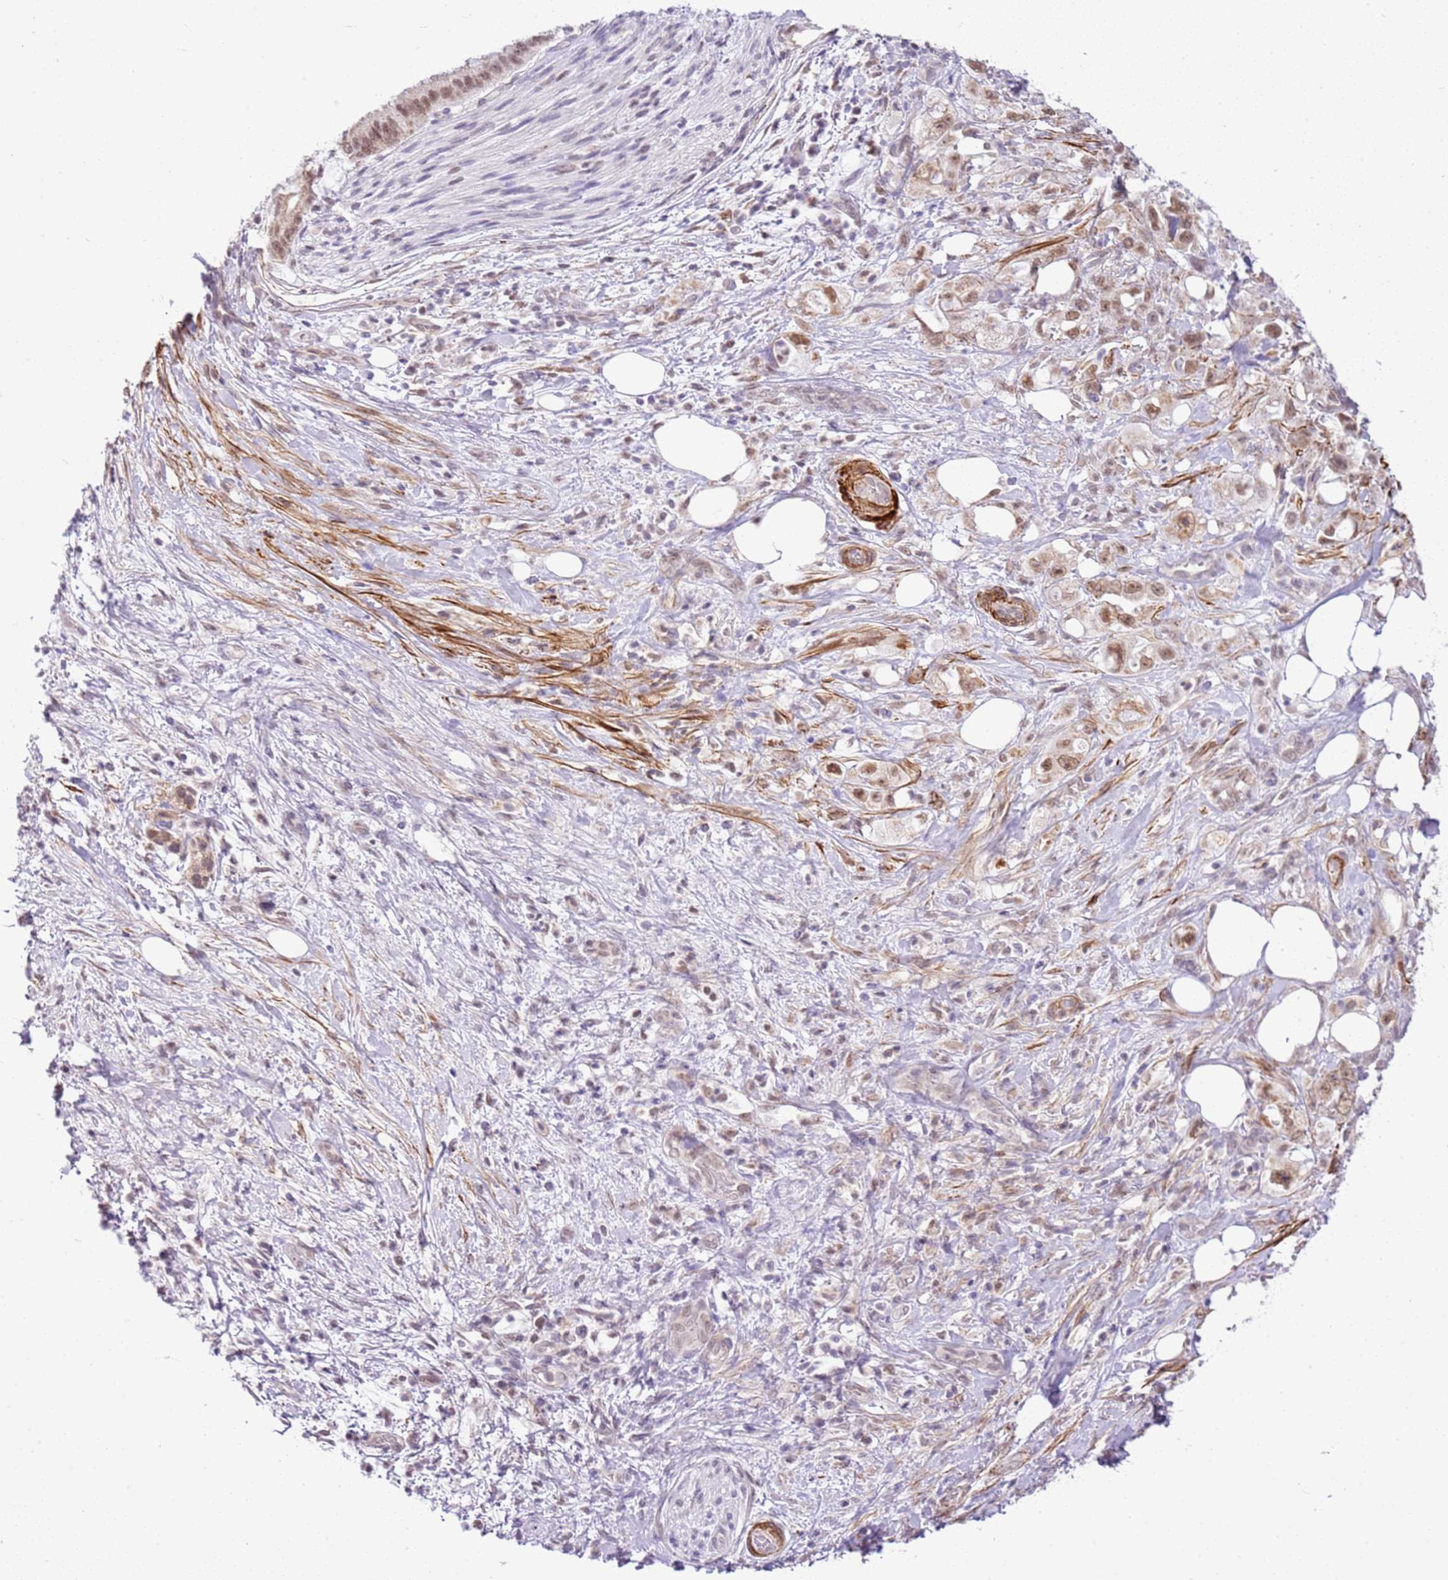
{"staining": {"intensity": "weak", "quantity": ">75%", "location": "cytoplasmic/membranous,nuclear"}, "tissue": "pancreatic cancer", "cell_type": "Tumor cells", "image_type": "cancer", "snomed": [{"axis": "morphology", "description": "Adenocarcinoma, NOS"}, {"axis": "topography", "description": "Pancreas"}], "caption": "This is an image of IHC staining of pancreatic adenocarcinoma, which shows weak staining in the cytoplasmic/membranous and nuclear of tumor cells.", "gene": "SMIM4", "patient": {"sex": "female", "age": 61}}